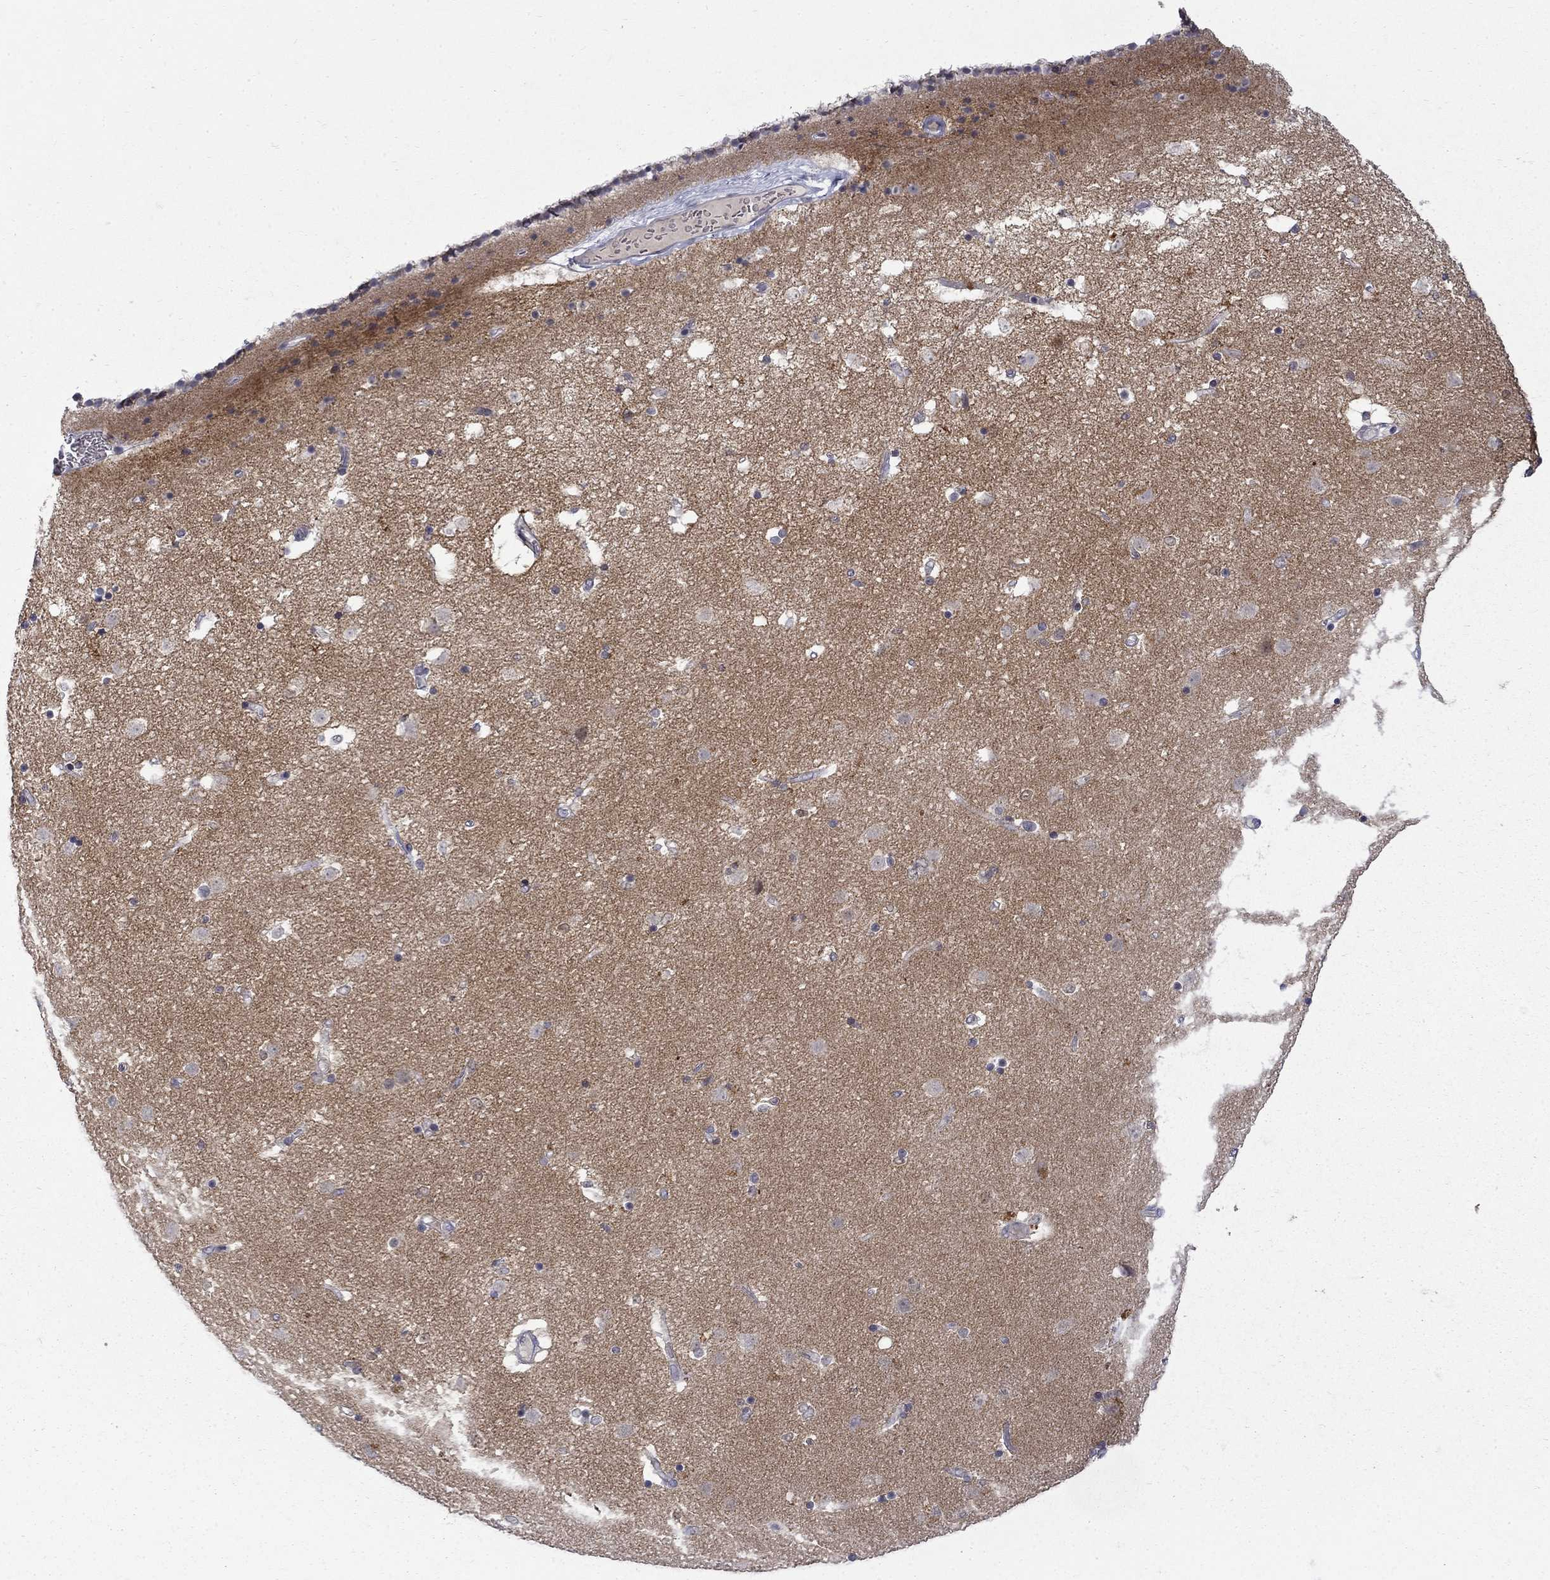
{"staining": {"intensity": "negative", "quantity": "none", "location": "none"}, "tissue": "caudate", "cell_type": "Glial cells", "image_type": "normal", "snomed": [{"axis": "morphology", "description": "Normal tissue, NOS"}, {"axis": "topography", "description": "Lateral ventricle wall"}], "caption": "A high-resolution image shows immunohistochemistry staining of benign caudate, which shows no significant expression in glial cells.", "gene": "CTNND2", "patient": {"sex": "female", "age": 71}}